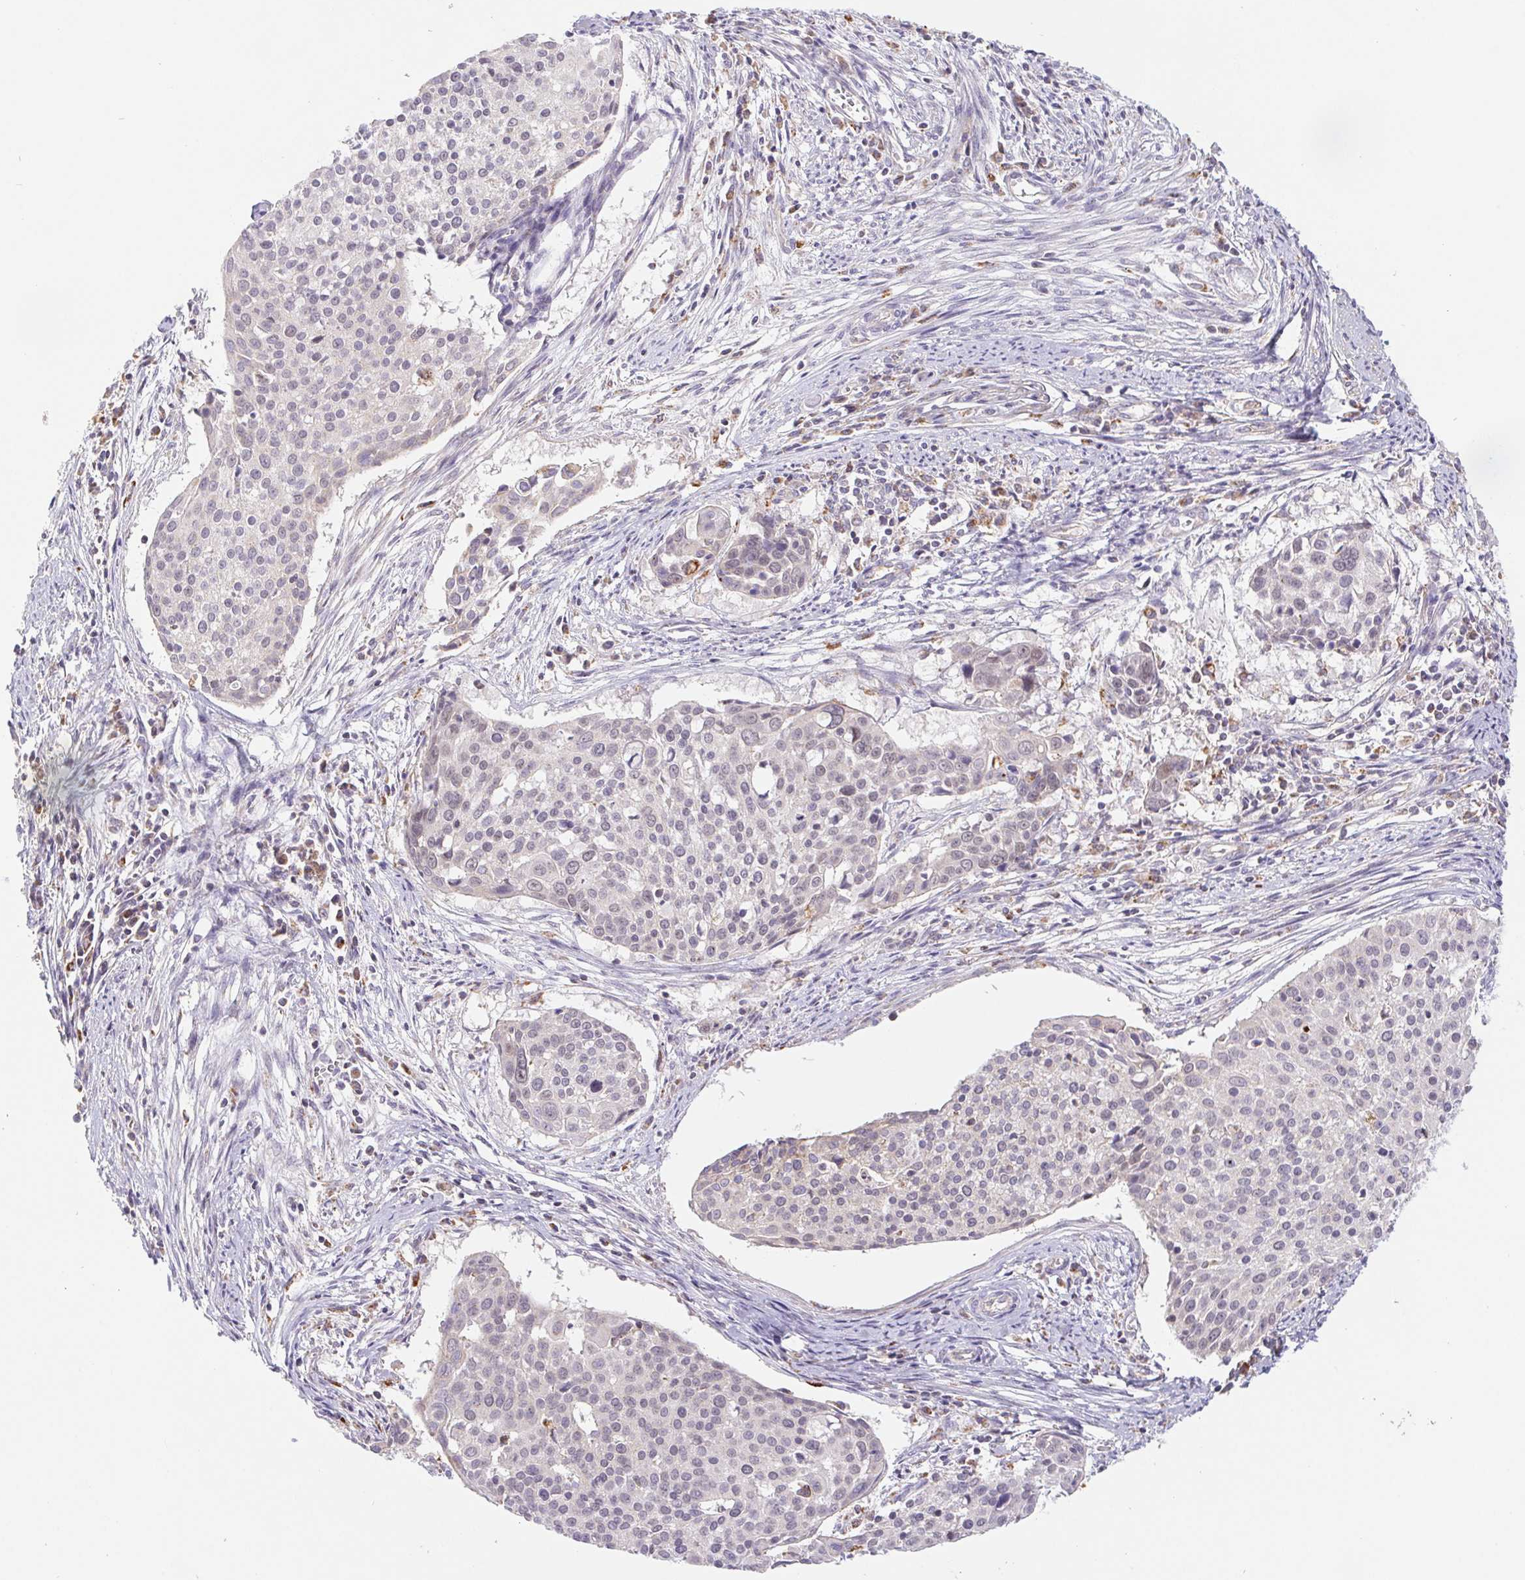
{"staining": {"intensity": "negative", "quantity": "none", "location": "none"}, "tissue": "cervical cancer", "cell_type": "Tumor cells", "image_type": "cancer", "snomed": [{"axis": "morphology", "description": "Squamous cell carcinoma, NOS"}, {"axis": "topography", "description": "Cervix"}], "caption": "IHC photomicrograph of squamous cell carcinoma (cervical) stained for a protein (brown), which reveals no staining in tumor cells. (IHC, brightfield microscopy, high magnification).", "gene": "EMC6", "patient": {"sex": "female", "age": 39}}